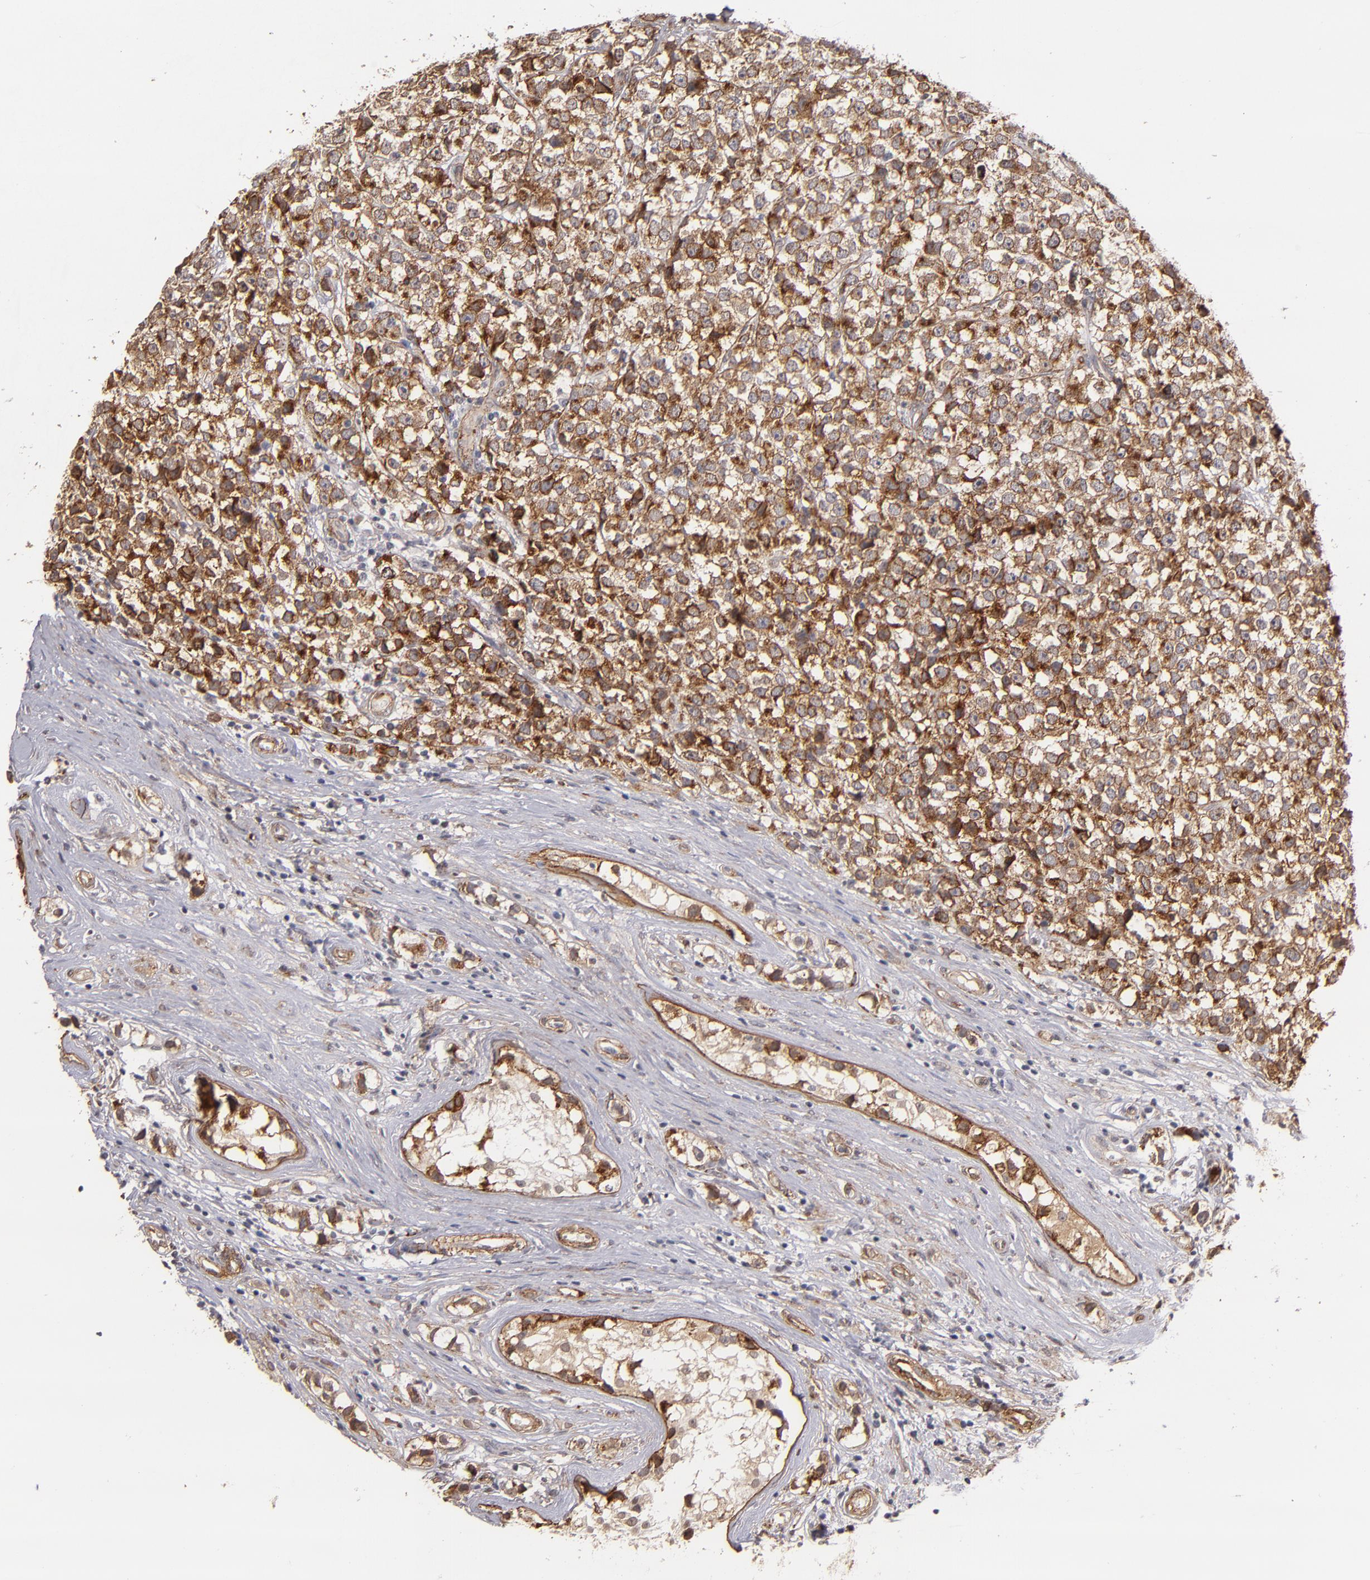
{"staining": {"intensity": "moderate", "quantity": ">75%", "location": "cytoplasmic/membranous"}, "tissue": "testis cancer", "cell_type": "Tumor cells", "image_type": "cancer", "snomed": [{"axis": "morphology", "description": "Seminoma, NOS"}, {"axis": "topography", "description": "Testis"}], "caption": "Protein expression analysis of testis seminoma shows moderate cytoplasmic/membranous positivity in about >75% of tumor cells.", "gene": "LAMC1", "patient": {"sex": "male", "age": 25}}